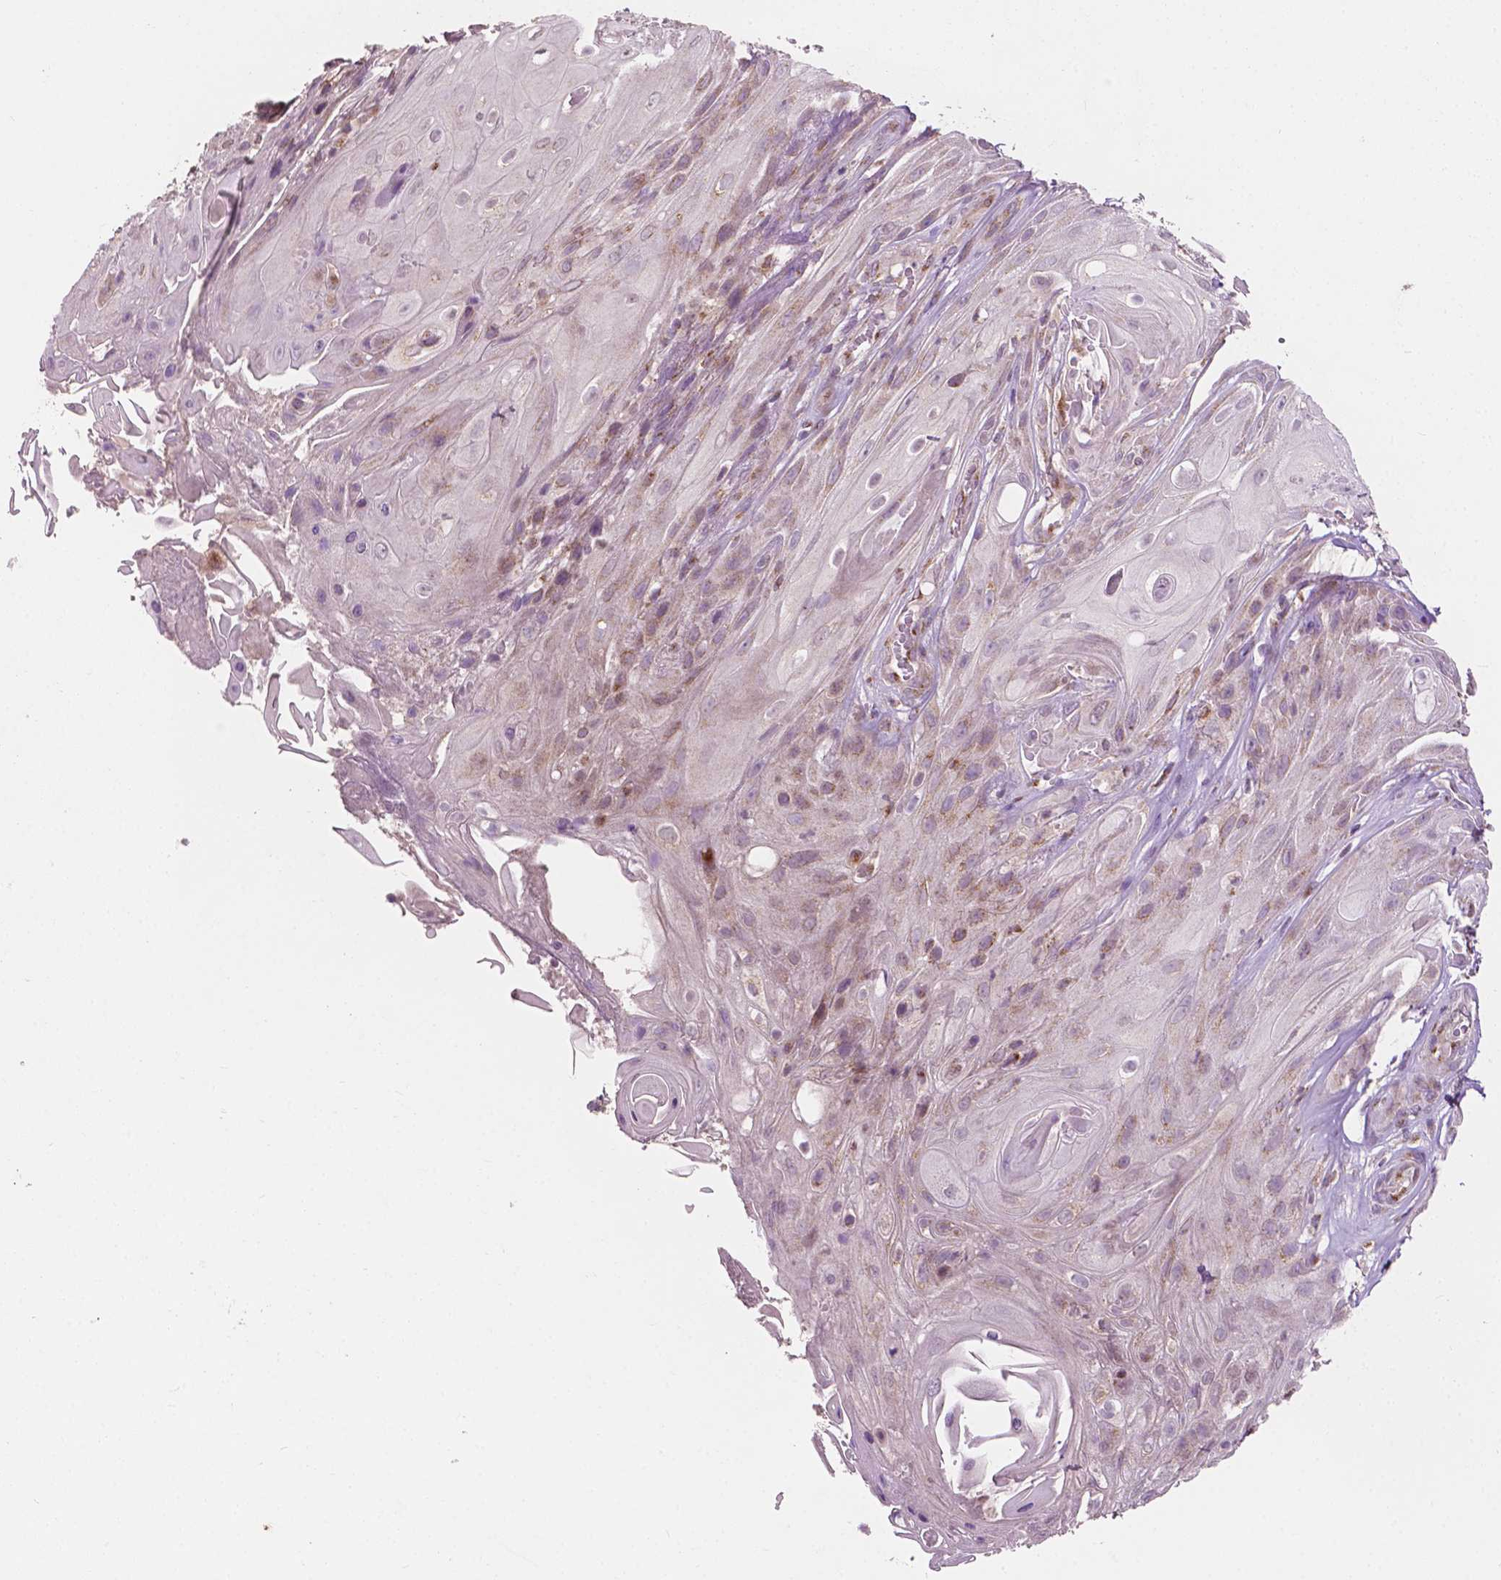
{"staining": {"intensity": "weak", "quantity": "25%-75%", "location": "cytoplasmic/membranous"}, "tissue": "skin cancer", "cell_type": "Tumor cells", "image_type": "cancer", "snomed": [{"axis": "morphology", "description": "Squamous cell carcinoma, NOS"}, {"axis": "topography", "description": "Skin"}], "caption": "Squamous cell carcinoma (skin) was stained to show a protein in brown. There is low levels of weak cytoplasmic/membranous staining in approximately 25%-75% of tumor cells.", "gene": "EBAG9", "patient": {"sex": "male", "age": 62}}